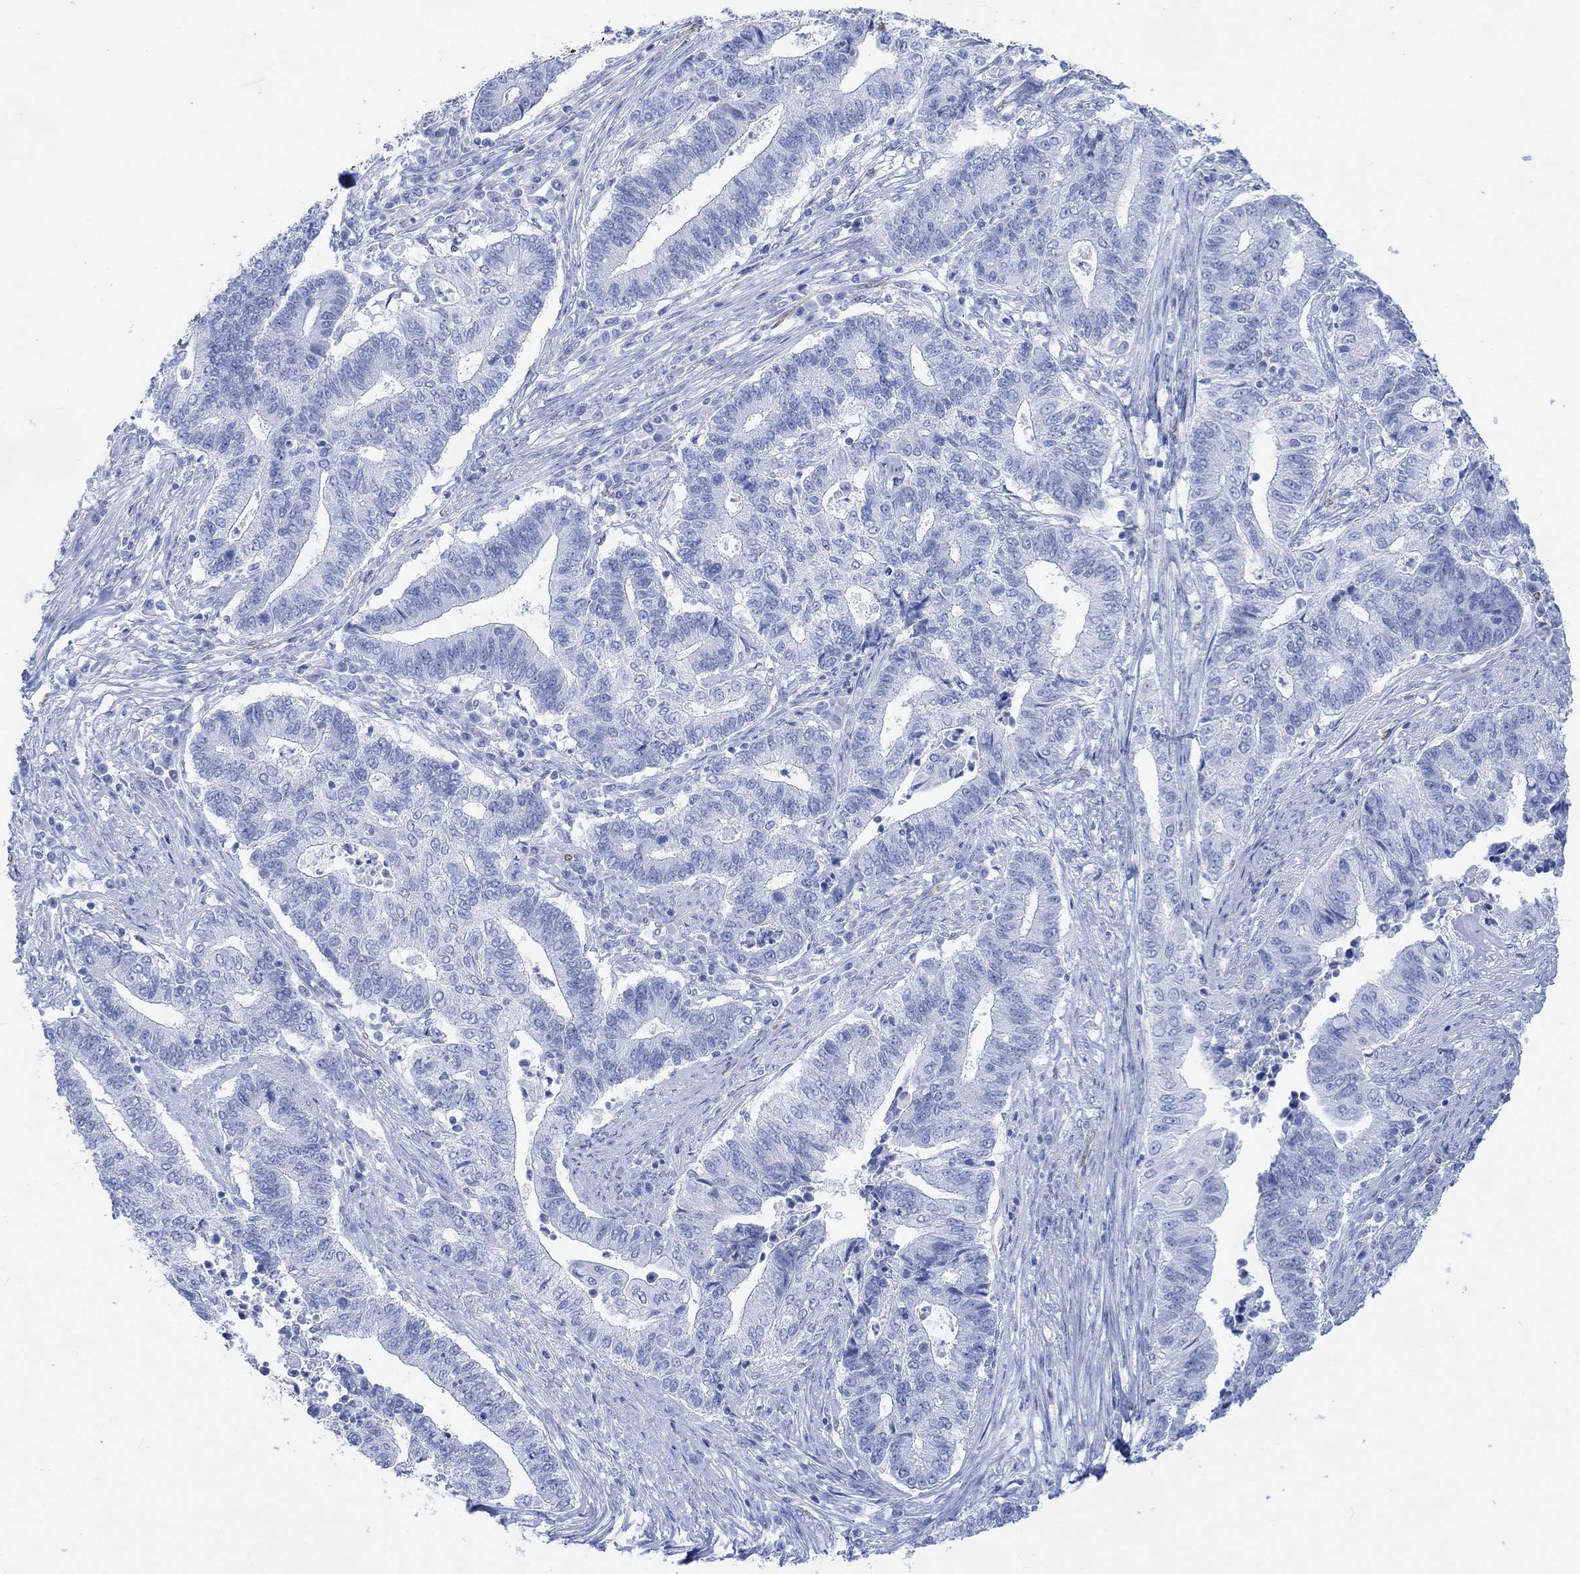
{"staining": {"intensity": "negative", "quantity": "none", "location": "none"}, "tissue": "endometrial cancer", "cell_type": "Tumor cells", "image_type": "cancer", "snomed": [{"axis": "morphology", "description": "Adenocarcinoma, NOS"}, {"axis": "topography", "description": "Uterus"}, {"axis": "topography", "description": "Endometrium"}], "caption": "This is an immunohistochemistry (IHC) image of adenocarcinoma (endometrial). There is no expression in tumor cells.", "gene": "TPPP3", "patient": {"sex": "female", "age": 54}}